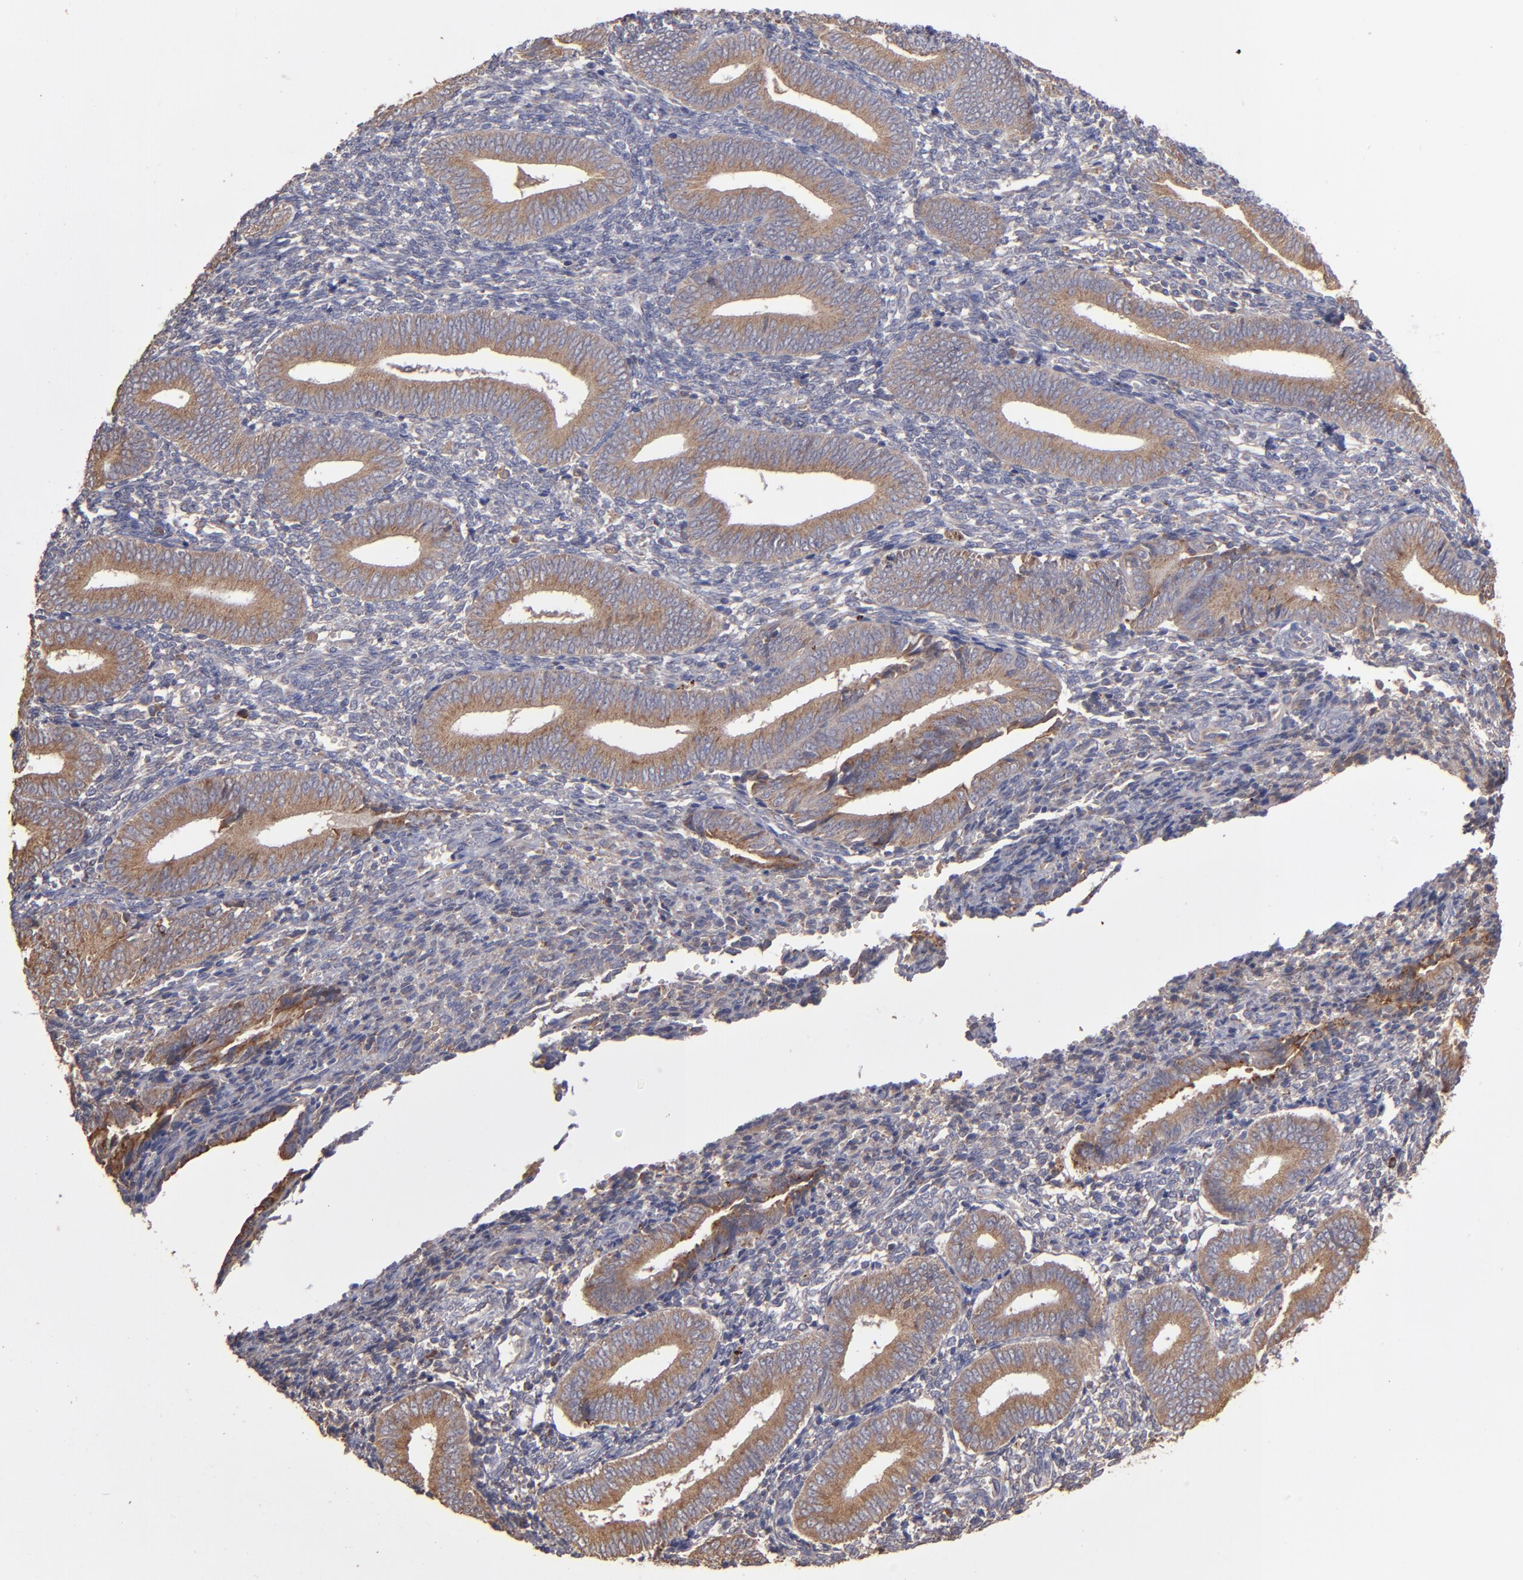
{"staining": {"intensity": "weak", "quantity": "<25%", "location": "cytoplasmic/membranous"}, "tissue": "endometrium", "cell_type": "Cells in endometrial stroma", "image_type": "normal", "snomed": [{"axis": "morphology", "description": "Normal tissue, NOS"}, {"axis": "topography", "description": "Uterus"}, {"axis": "topography", "description": "Endometrium"}], "caption": "The photomicrograph displays no significant staining in cells in endometrial stroma of endometrium.", "gene": "NFKBIE", "patient": {"sex": "female", "age": 33}}